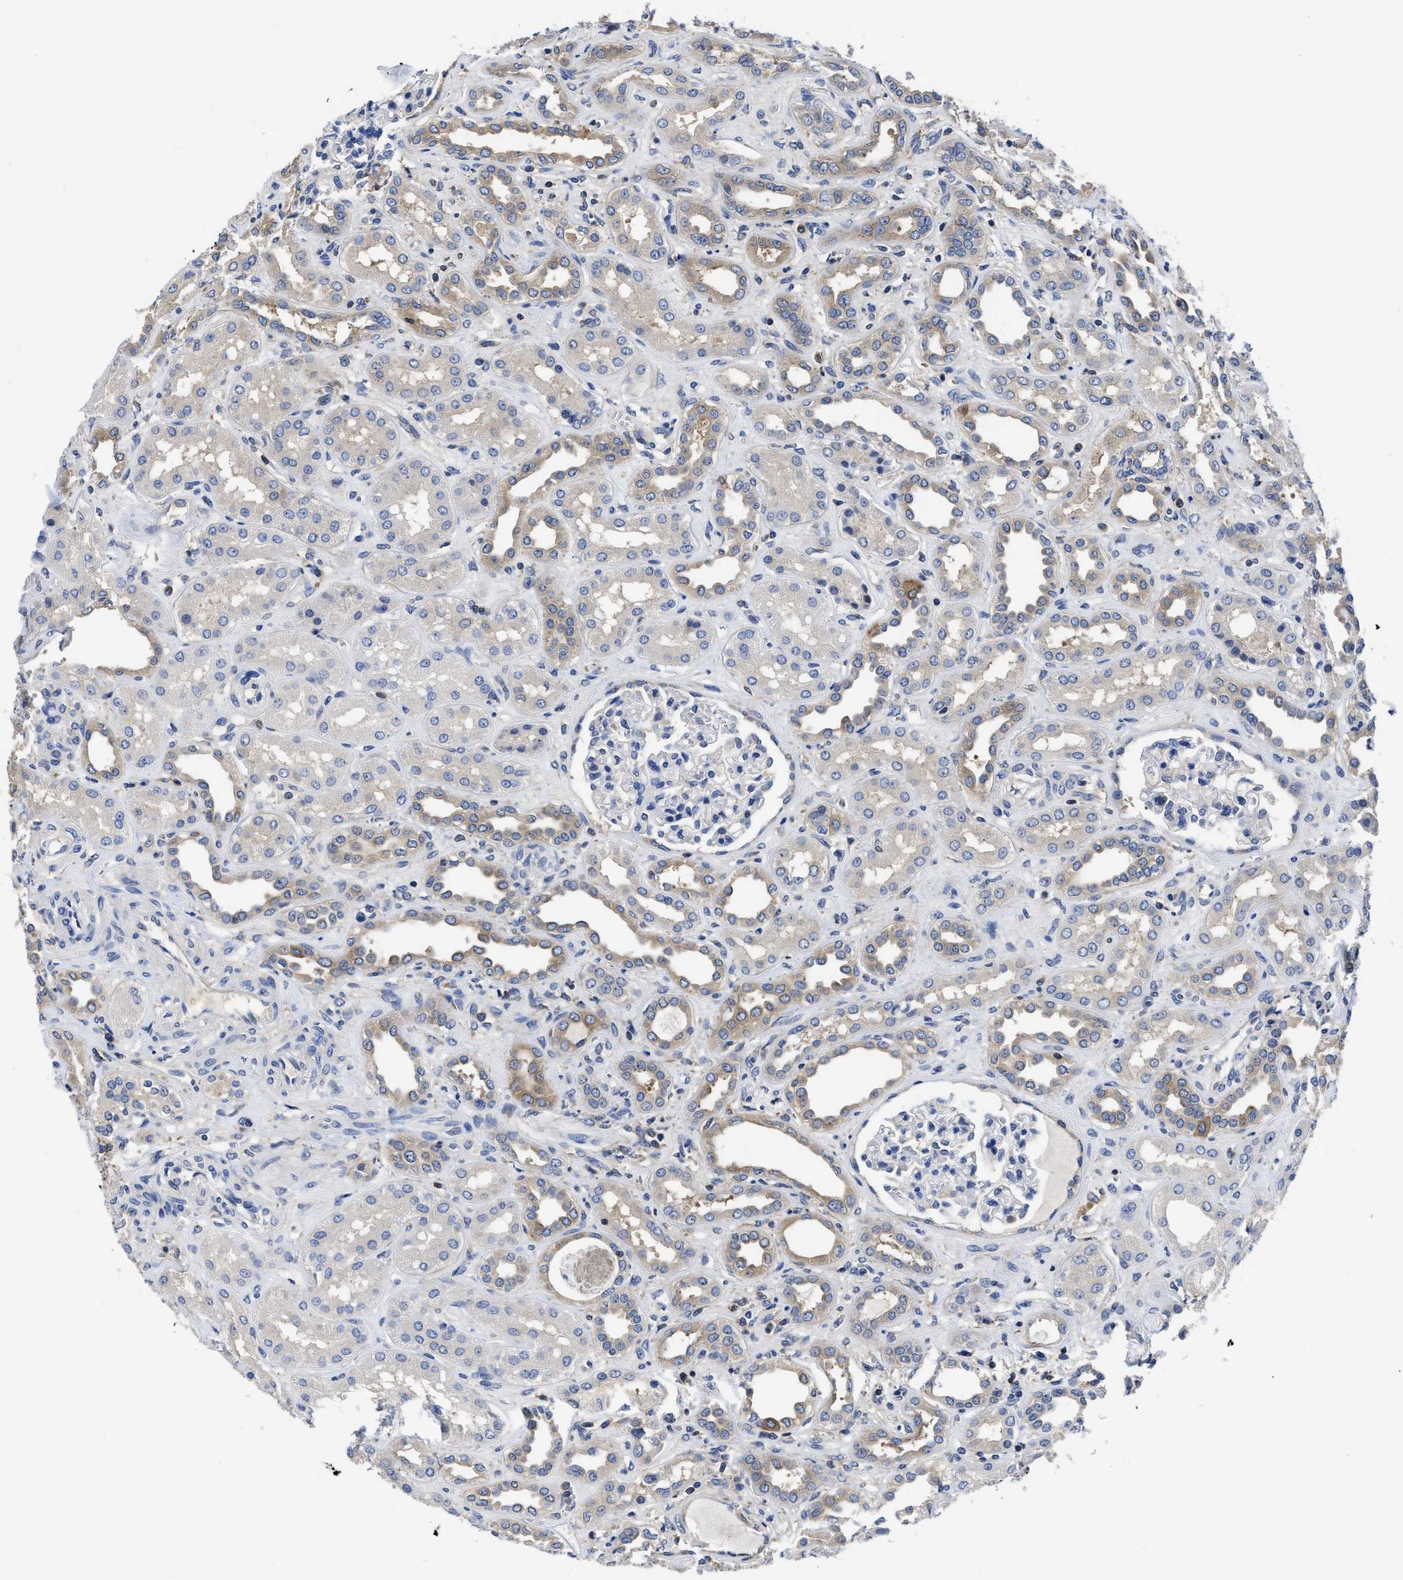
{"staining": {"intensity": "negative", "quantity": "none", "location": "none"}, "tissue": "kidney", "cell_type": "Cells in glomeruli", "image_type": "normal", "snomed": [{"axis": "morphology", "description": "Normal tissue, NOS"}, {"axis": "topography", "description": "Kidney"}], "caption": "Human kidney stained for a protein using immunohistochemistry (IHC) reveals no expression in cells in glomeruli.", "gene": "YARS1", "patient": {"sex": "male", "age": 59}}